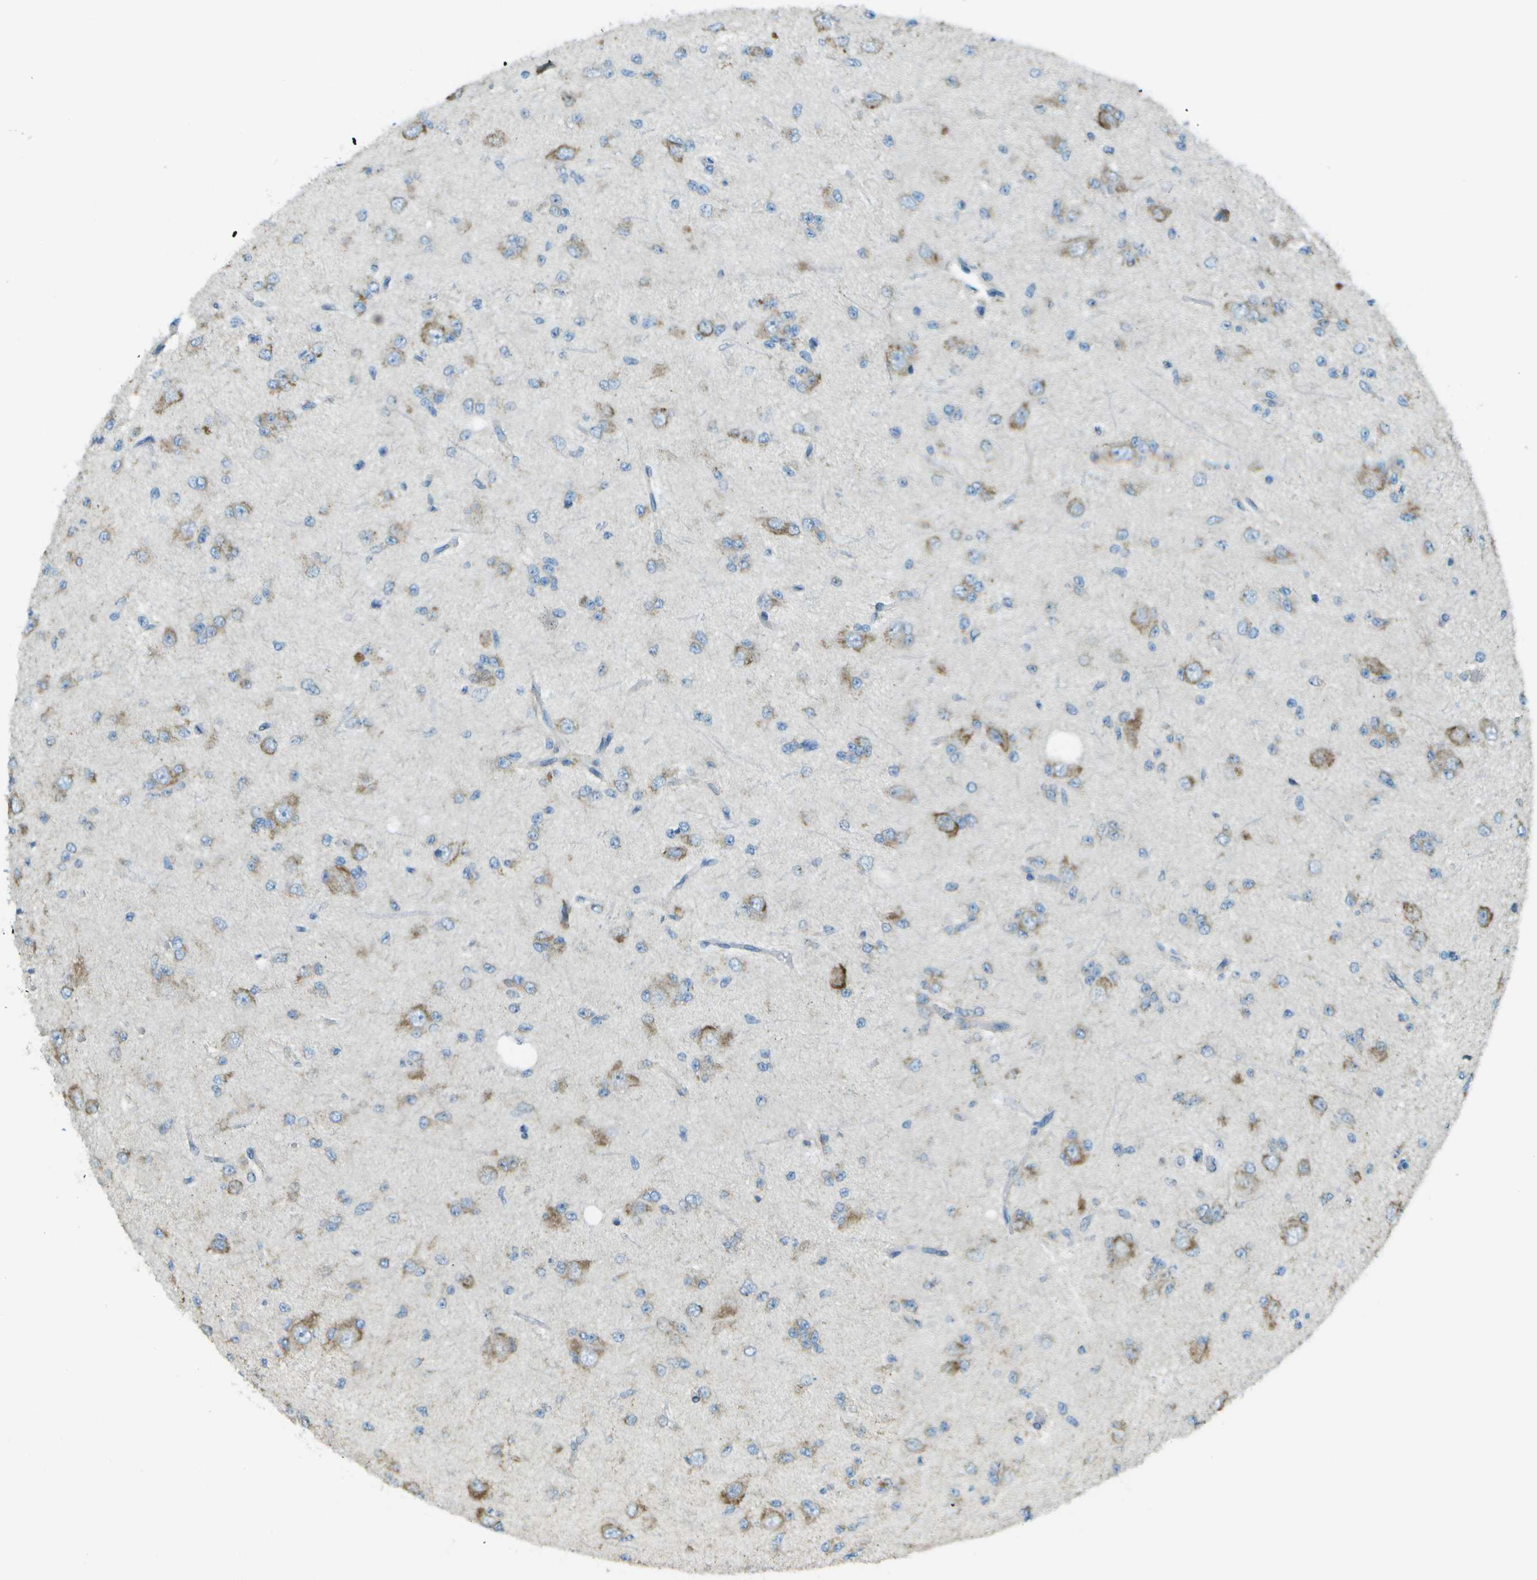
{"staining": {"intensity": "negative", "quantity": "none", "location": "none"}, "tissue": "glioma", "cell_type": "Tumor cells", "image_type": "cancer", "snomed": [{"axis": "morphology", "description": "Glioma, malignant, Low grade"}, {"axis": "topography", "description": "Brain"}], "caption": "Immunohistochemistry (IHC) histopathology image of neoplastic tissue: malignant glioma (low-grade) stained with DAB (3,3'-diaminobenzidine) demonstrates no significant protein staining in tumor cells.", "gene": "KCTD3", "patient": {"sex": "male", "age": 38}}